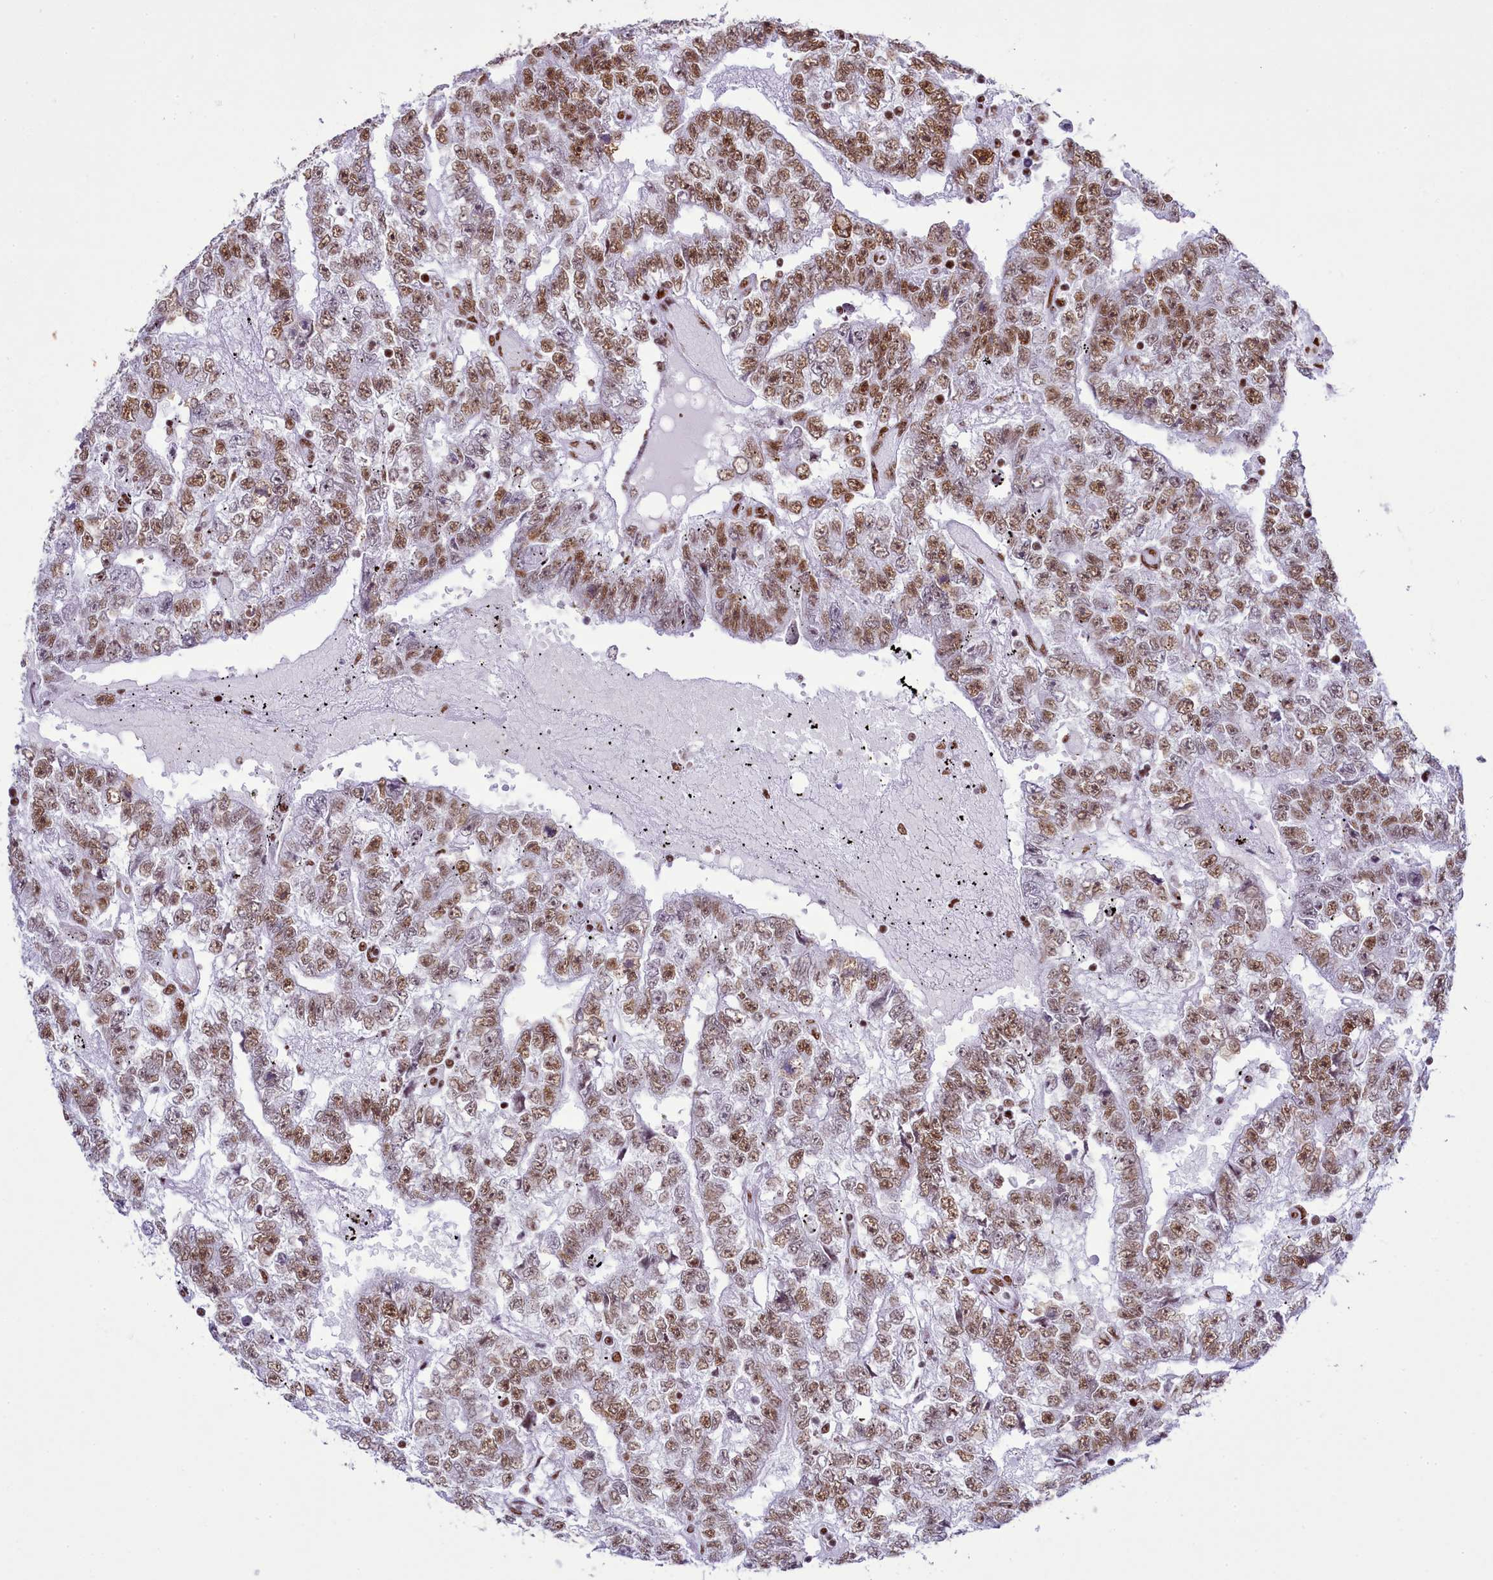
{"staining": {"intensity": "moderate", "quantity": ">75%", "location": "nuclear"}, "tissue": "testis cancer", "cell_type": "Tumor cells", "image_type": "cancer", "snomed": [{"axis": "morphology", "description": "Carcinoma, Embryonal, NOS"}, {"axis": "topography", "description": "Testis"}], "caption": "Testis cancer stained with IHC exhibits moderate nuclear positivity in about >75% of tumor cells.", "gene": "RALY", "patient": {"sex": "male", "age": 25}}